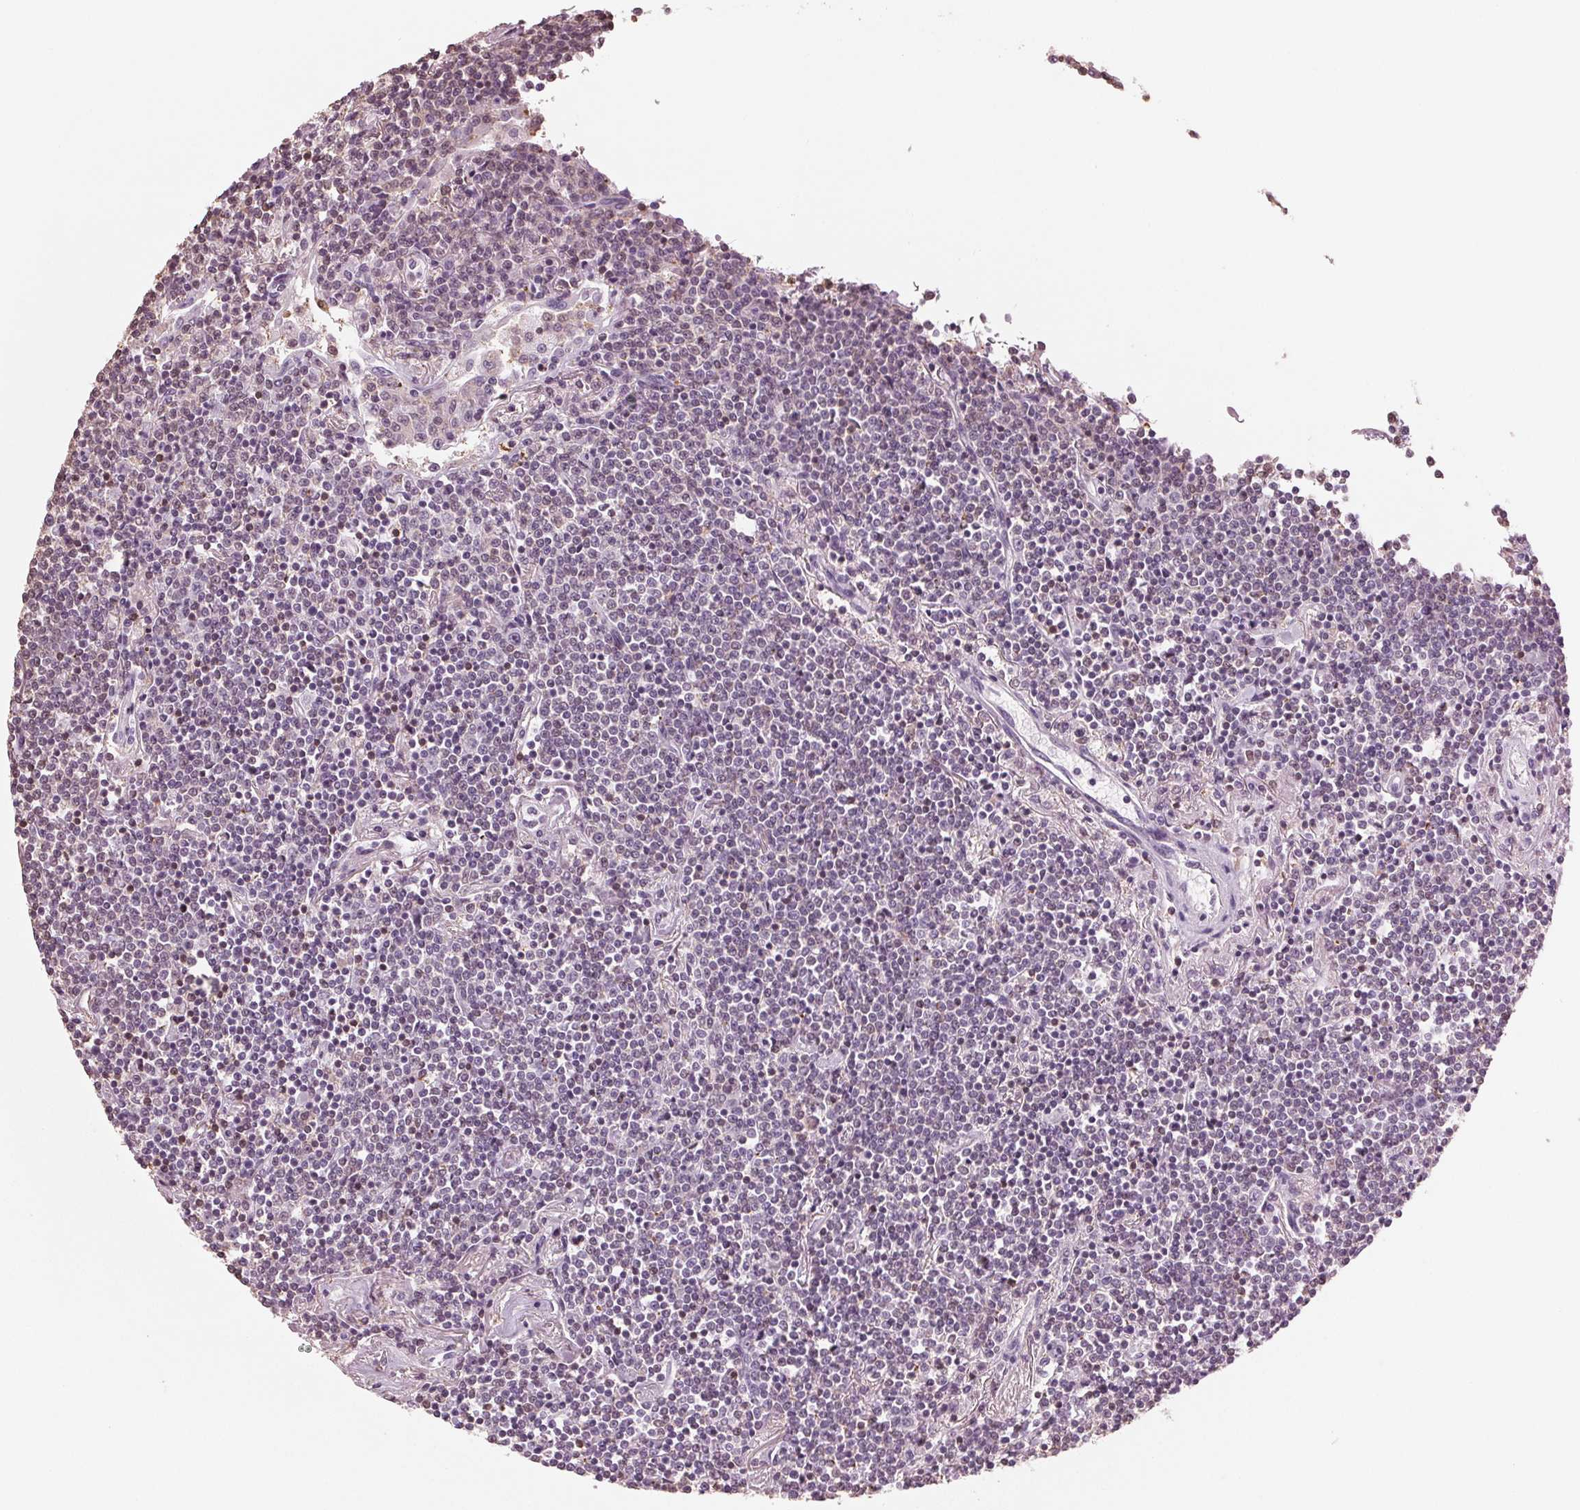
{"staining": {"intensity": "negative", "quantity": "none", "location": "none"}, "tissue": "lymphoma", "cell_type": "Tumor cells", "image_type": "cancer", "snomed": [{"axis": "morphology", "description": "Malignant lymphoma, non-Hodgkin's type, Low grade"}, {"axis": "topography", "description": "Lung"}], "caption": "This is an IHC micrograph of malignant lymphoma, non-Hodgkin's type (low-grade). There is no staining in tumor cells.", "gene": "BTLA", "patient": {"sex": "female", "age": 71}}